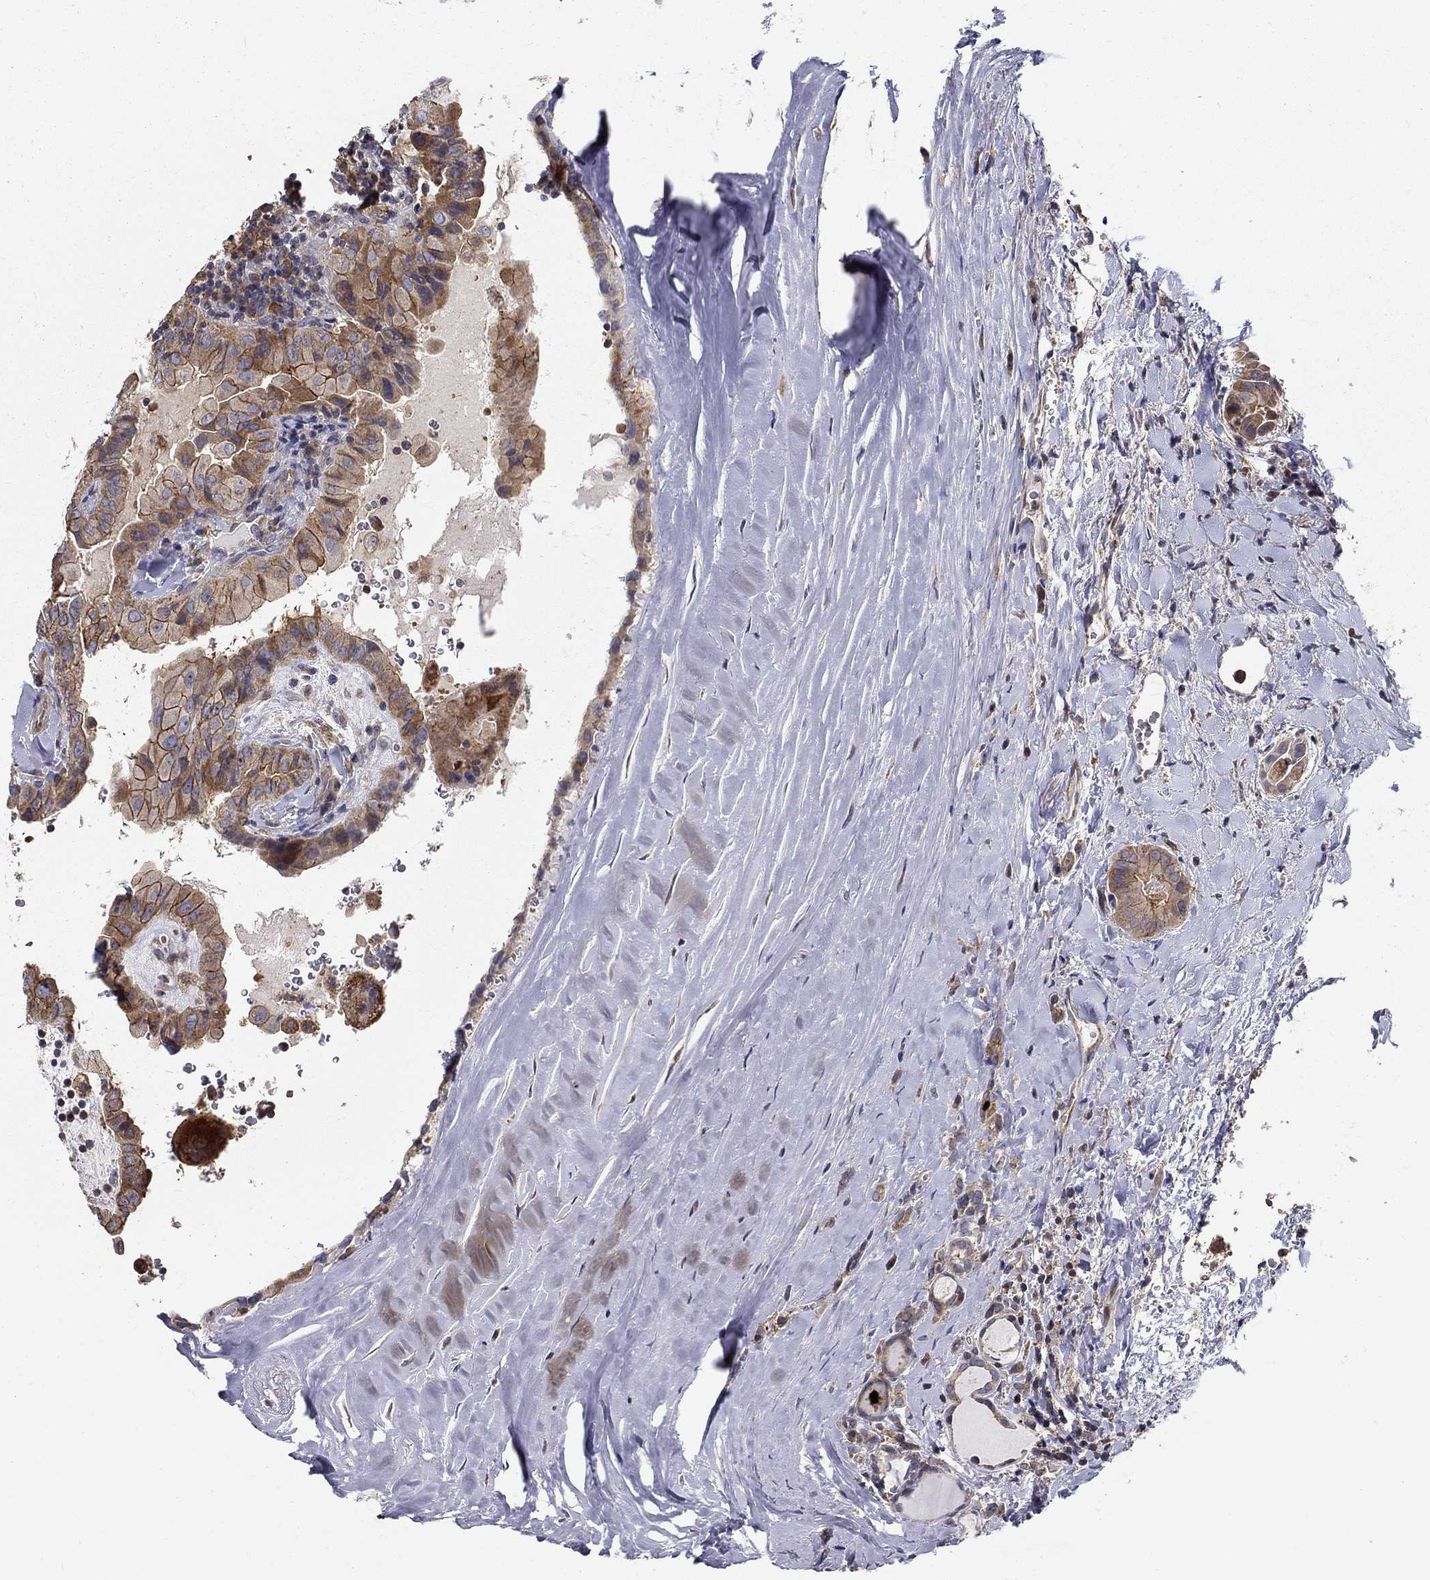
{"staining": {"intensity": "moderate", "quantity": "25%-75%", "location": "cytoplasmic/membranous"}, "tissue": "thyroid cancer", "cell_type": "Tumor cells", "image_type": "cancer", "snomed": [{"axis": "morphology", "description": "Papillary adenocarcinoma, NOS"}, {"axis": "topography", "description": "Thyroid gland"}], "caption": "Immunohistochemistry (DAB) staining of thyroid papillary adenocarcinoma exhibits moderate cytoplasmic/membranous protein staining in about 25%-75% of tumor cells.", "gene": "ALDH4A1", "patient": {"sex": "female", "age": 37}}